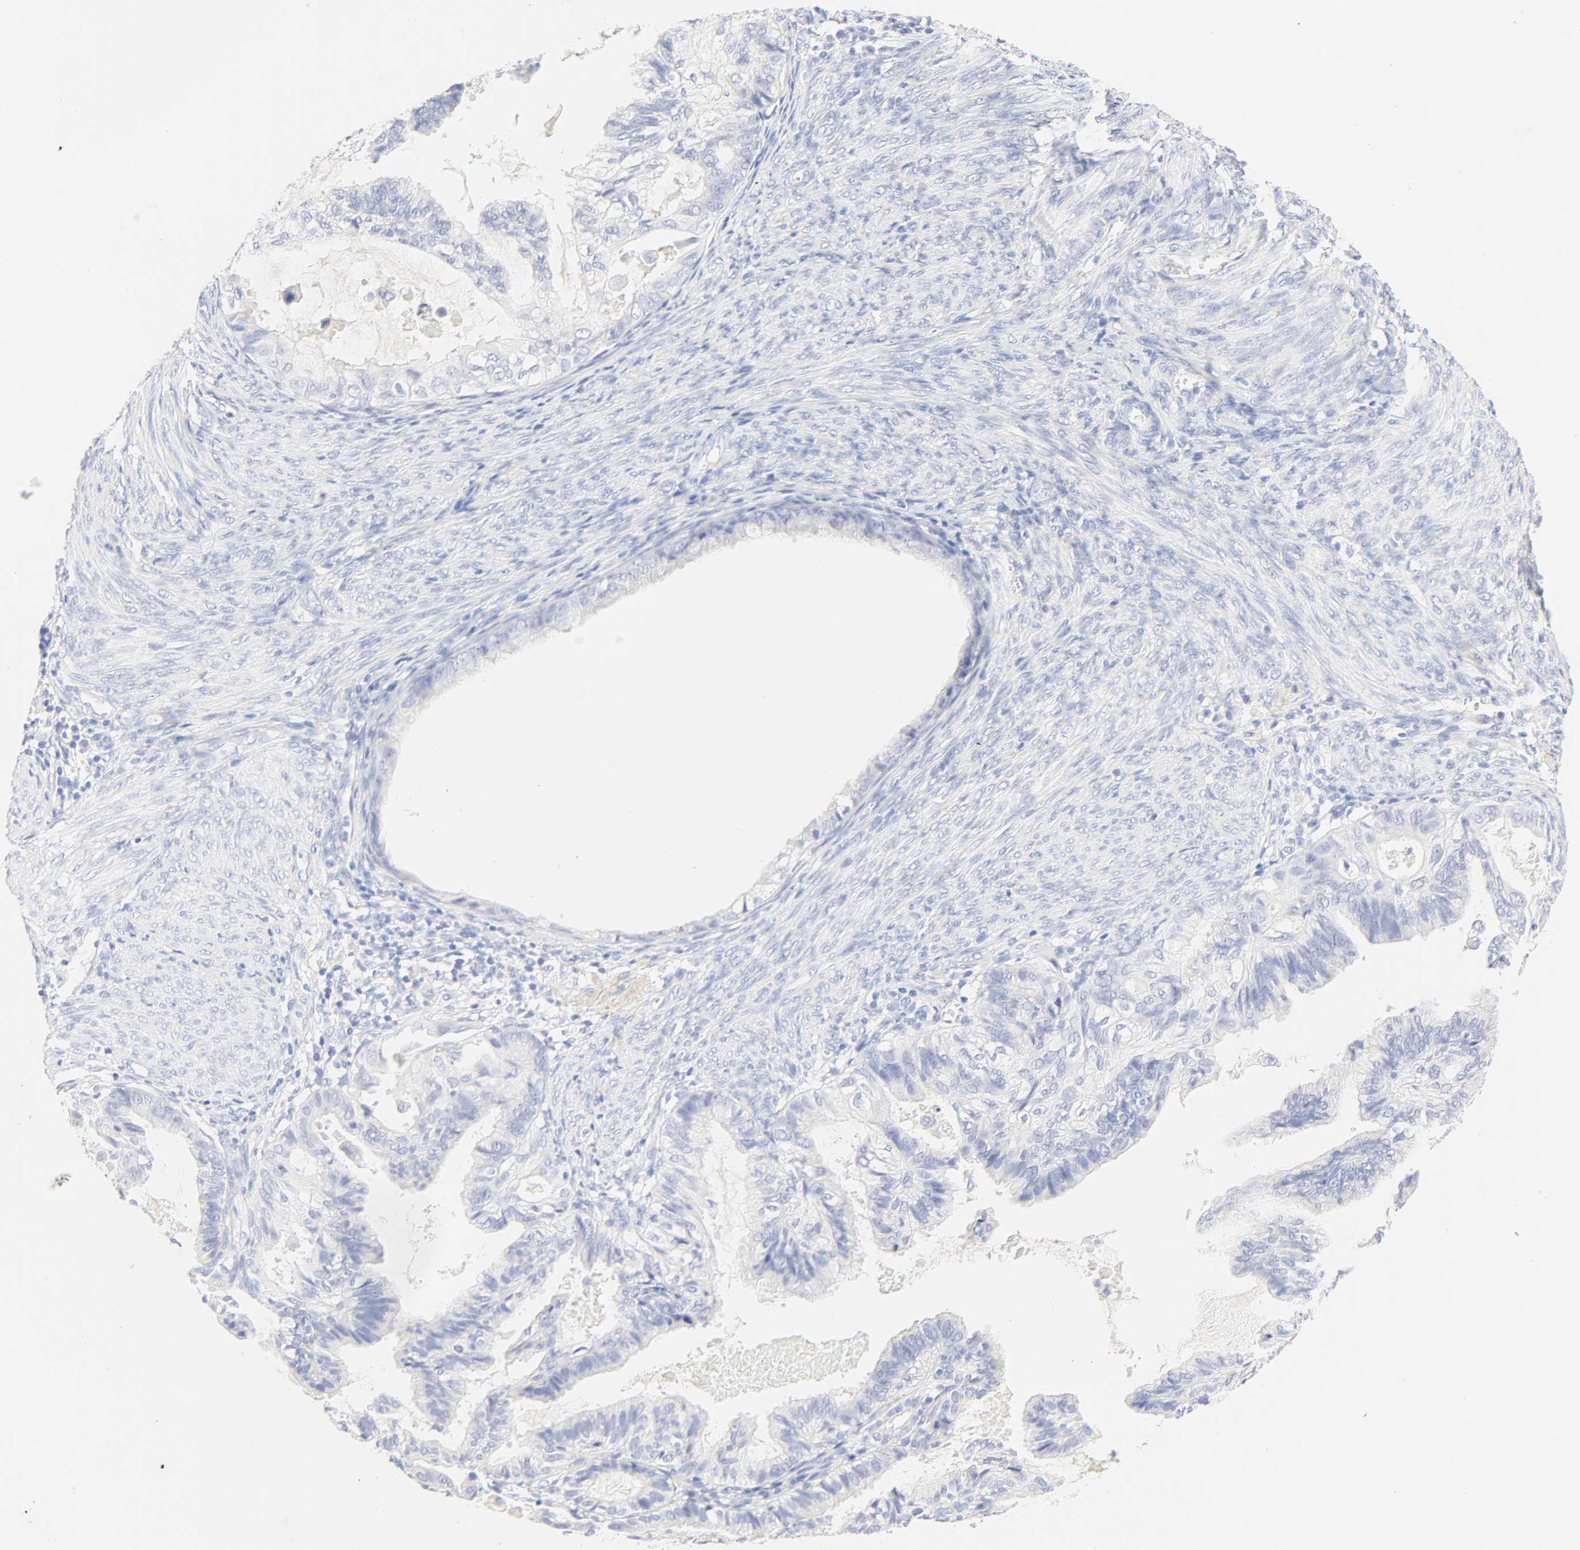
{"staining": {"intensity": "negative", "quantity": "none", "location": "none"}, "tissue": "cervical cancer", "cell_type": "Tumor cells", "image_type": "cancer", "snomed": [{"axis": "morphology", "description": "Normal tissue, NOS"}, {"axis": "morphology", "description": "Adenocarcinoma, NOS"}, {"axis": "topography", "description": "Cervix"}, {"axis": "topography", "description": "Endometrium"}], "caption": "This is an IHC image of cervical cancer. There is no expression in tumor cells.", "gene": "SLCO1B3", "patient": {"sex": "female", "age": 86}}